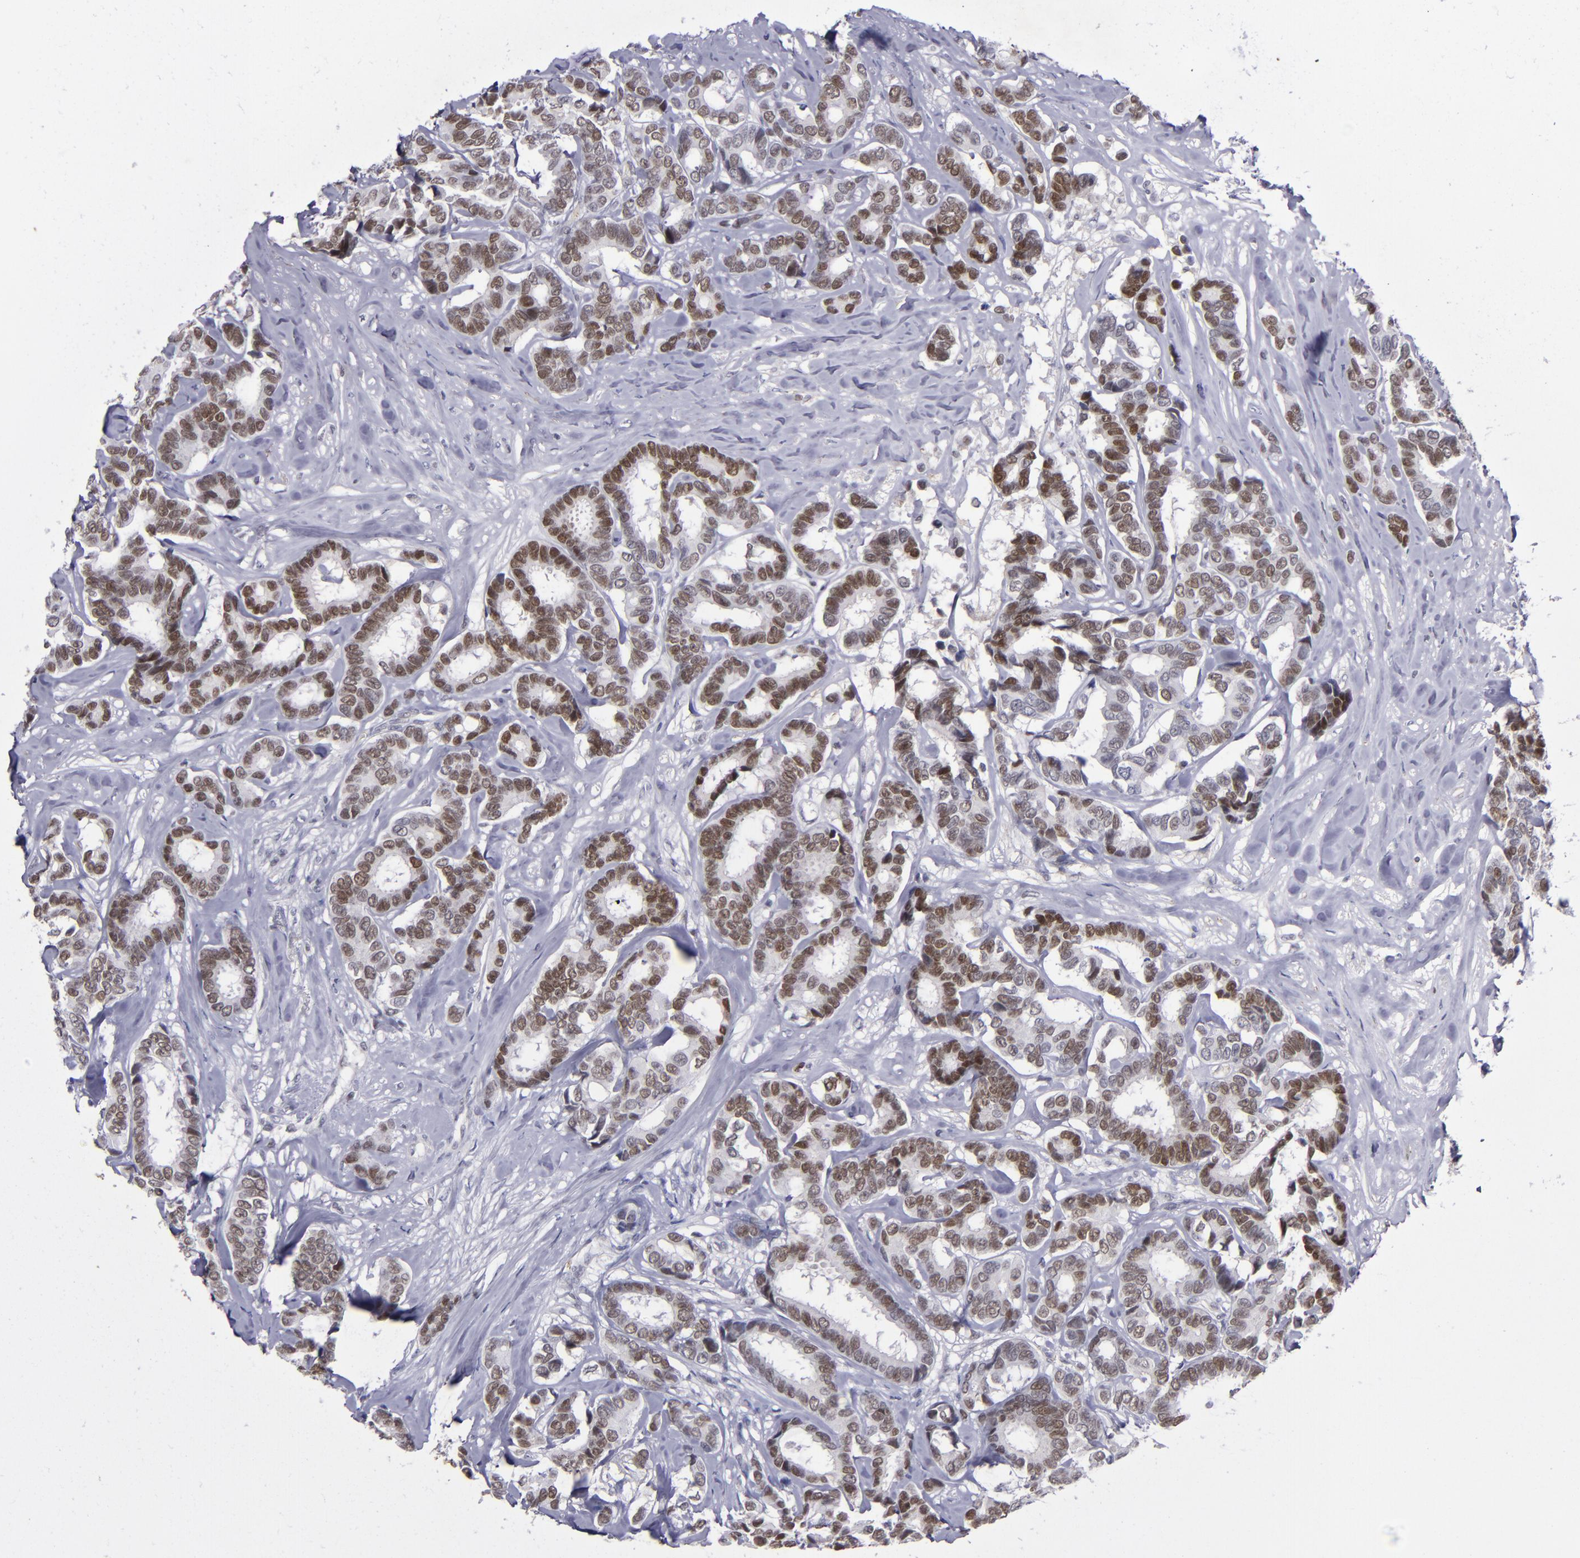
{"staining": {"intensity": "strong", "quantity": ">75%", "location": "nuclear"}, "tissue": "breast cancer", "cell_type": "Tumor cells", "image_type": "cancer", "snomed": [{"axis": "morphology", "description": "Duct carcinoma"}, {"axis": "topography", "description": "Breast"}], "caption": "A brown stain highlights strong nuclear staining of a protein in breast cancer tumor cells.", "gene": "MGMT", "patient": {"sex": "female", "age": 87}}